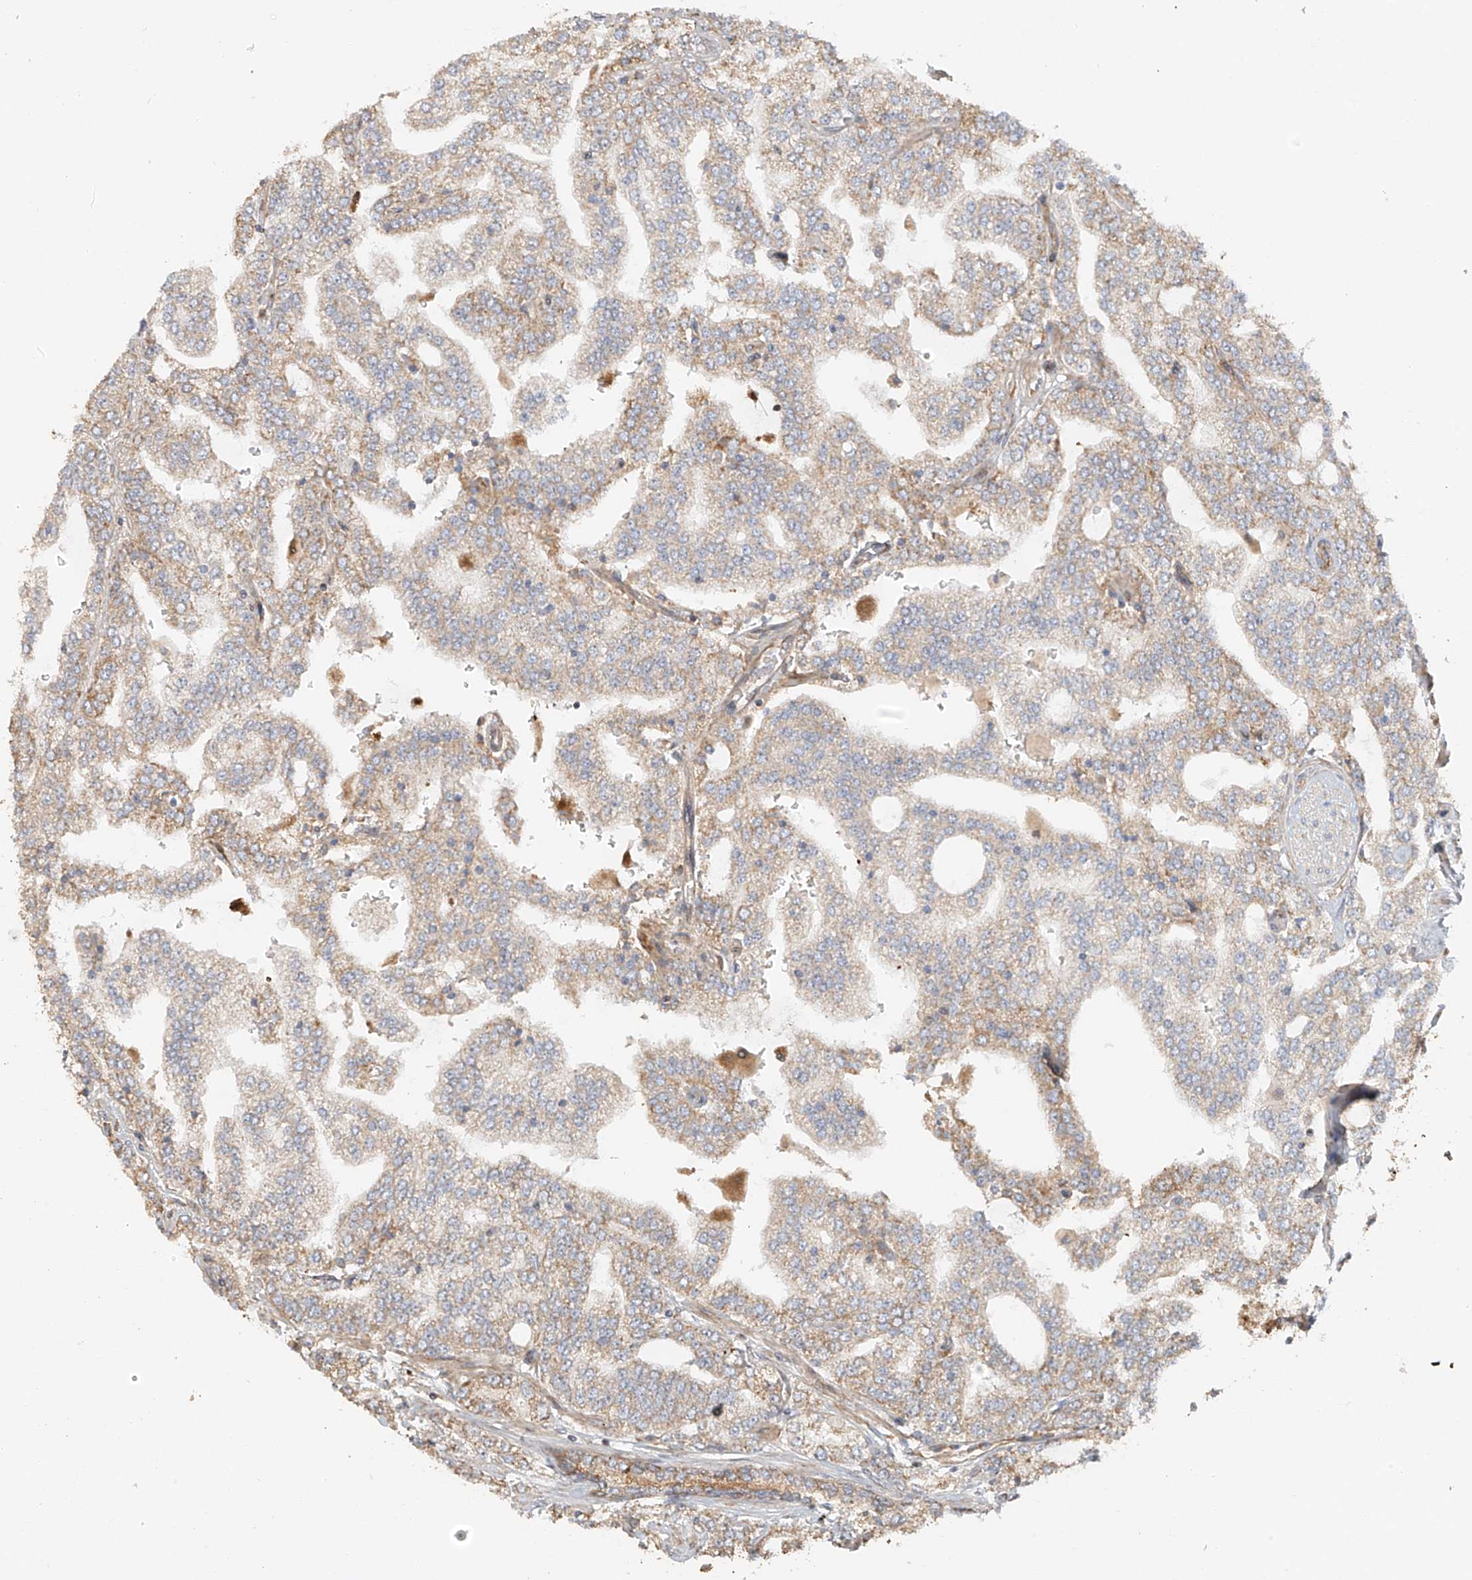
{"staining": {"intensity": "weak", "quantity": ">75%", "location": "cytoplasmic/membranous"}, "tissue": "prostate cancer", "cell_type": "Tumor cells", "image_type": "cancer", "snomed": [{"axis": "morphology", "description": "Adenocarcinoma, High grade"}, {"axis": "topography", "description": "Prostate"}], "caption": "The micrograph reveals immunohistochemical staining of prostate cancer. There is weak cytoplasmic/membranous staining is seen in about >75% of tumor cells.", "gene": "MIPEP", "patient": {"sex": "male", "age": 64}}